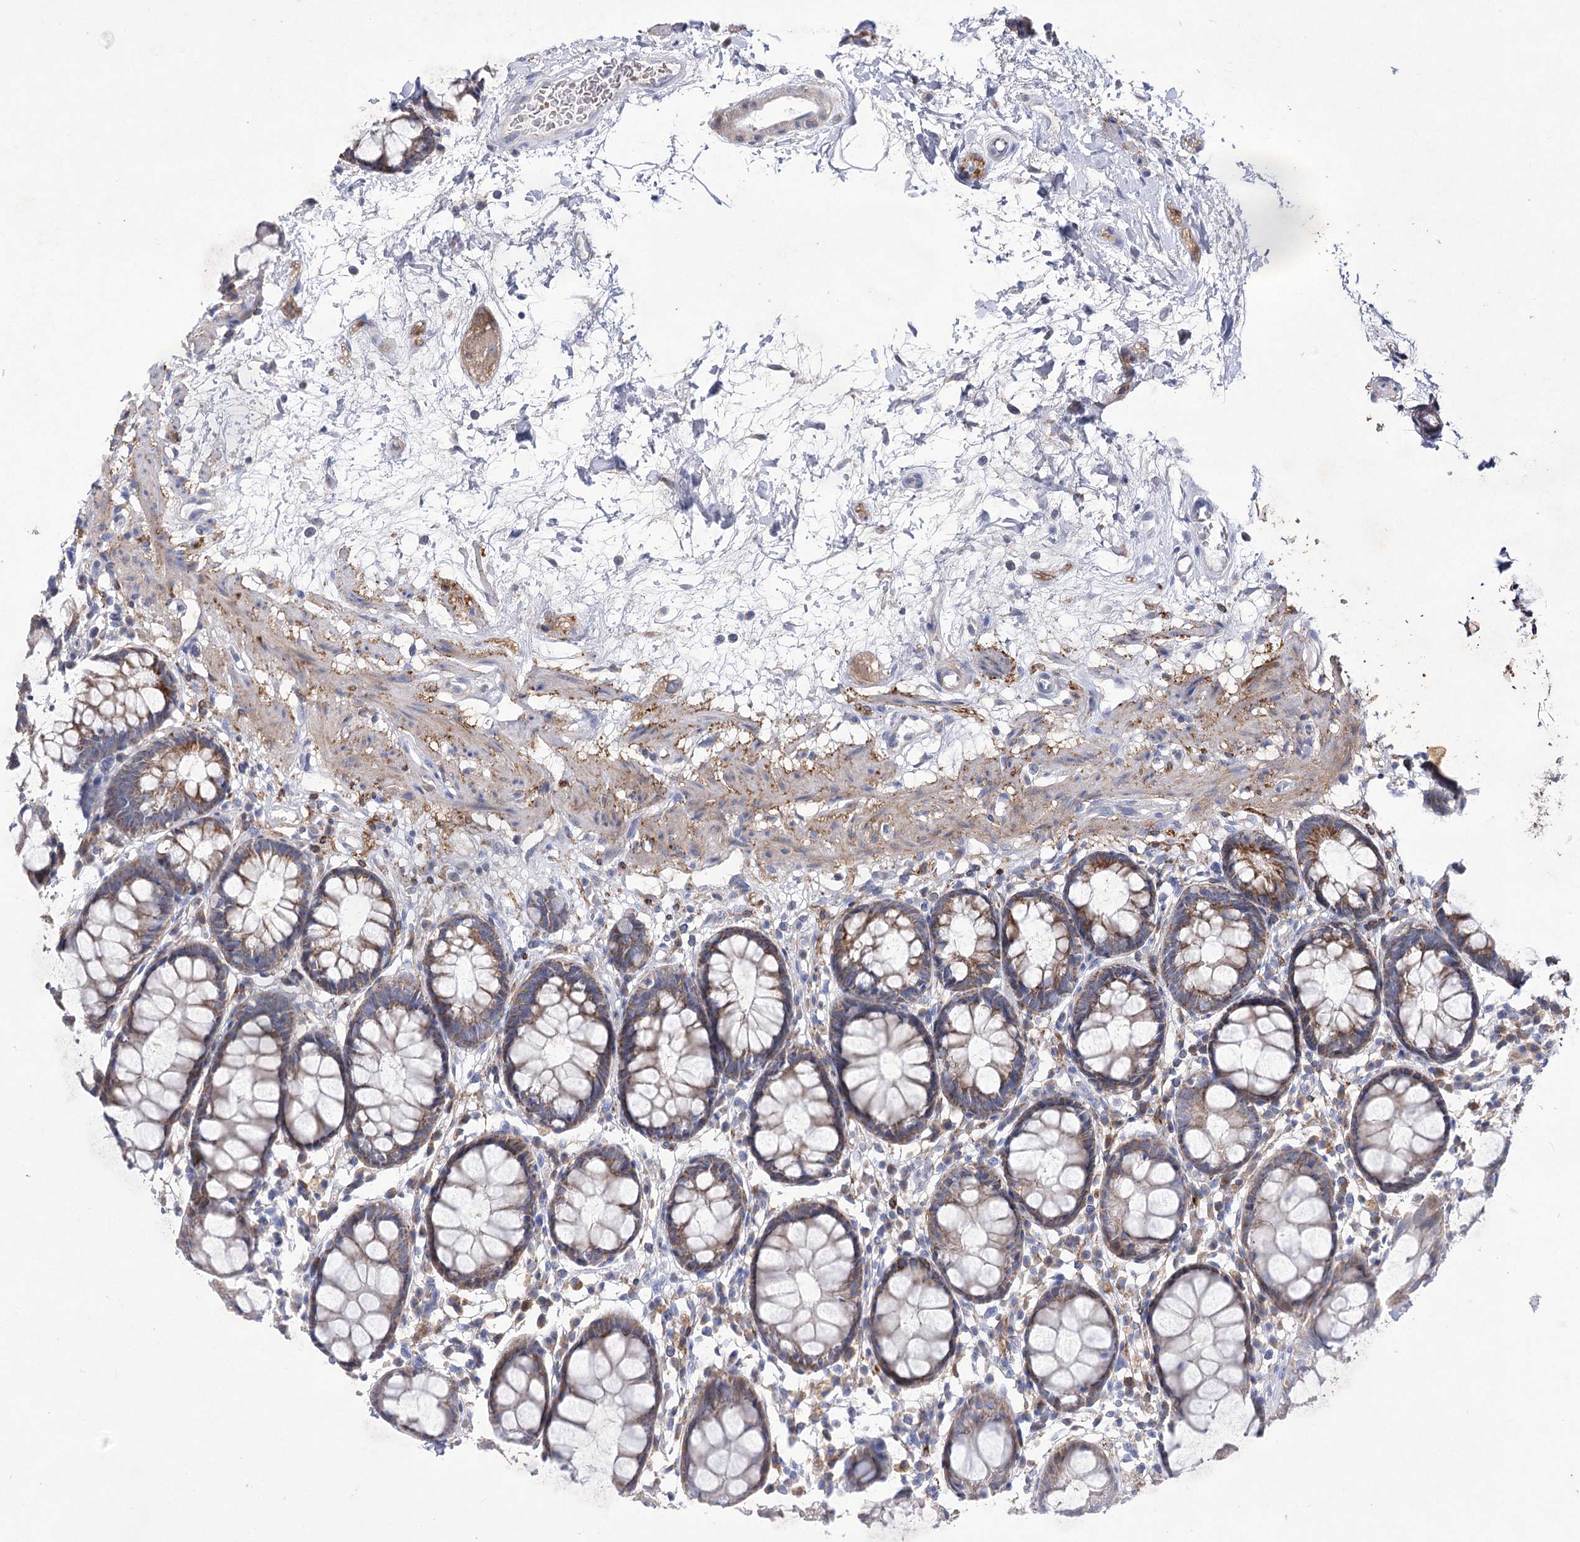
{"staining": {"intensity": "moderate", "quantity": ">75%", "location": "cytoplasmic/membranous"}, "tissue": "rectum", "cell_type": "Glandular cells", "image_type": "normal", "snomed": [{"axis": "morphology", "description": "Normal tissue, NOS"}, {"axis": "topography", "description": "Rectum"}], "caption": "A brown stain highlights moderate cytoplasmic/membranous staining of a protein in glandular cells of normal rectum.", "gene": "COX15", "patient": {"sex": "male", "age": 64}}